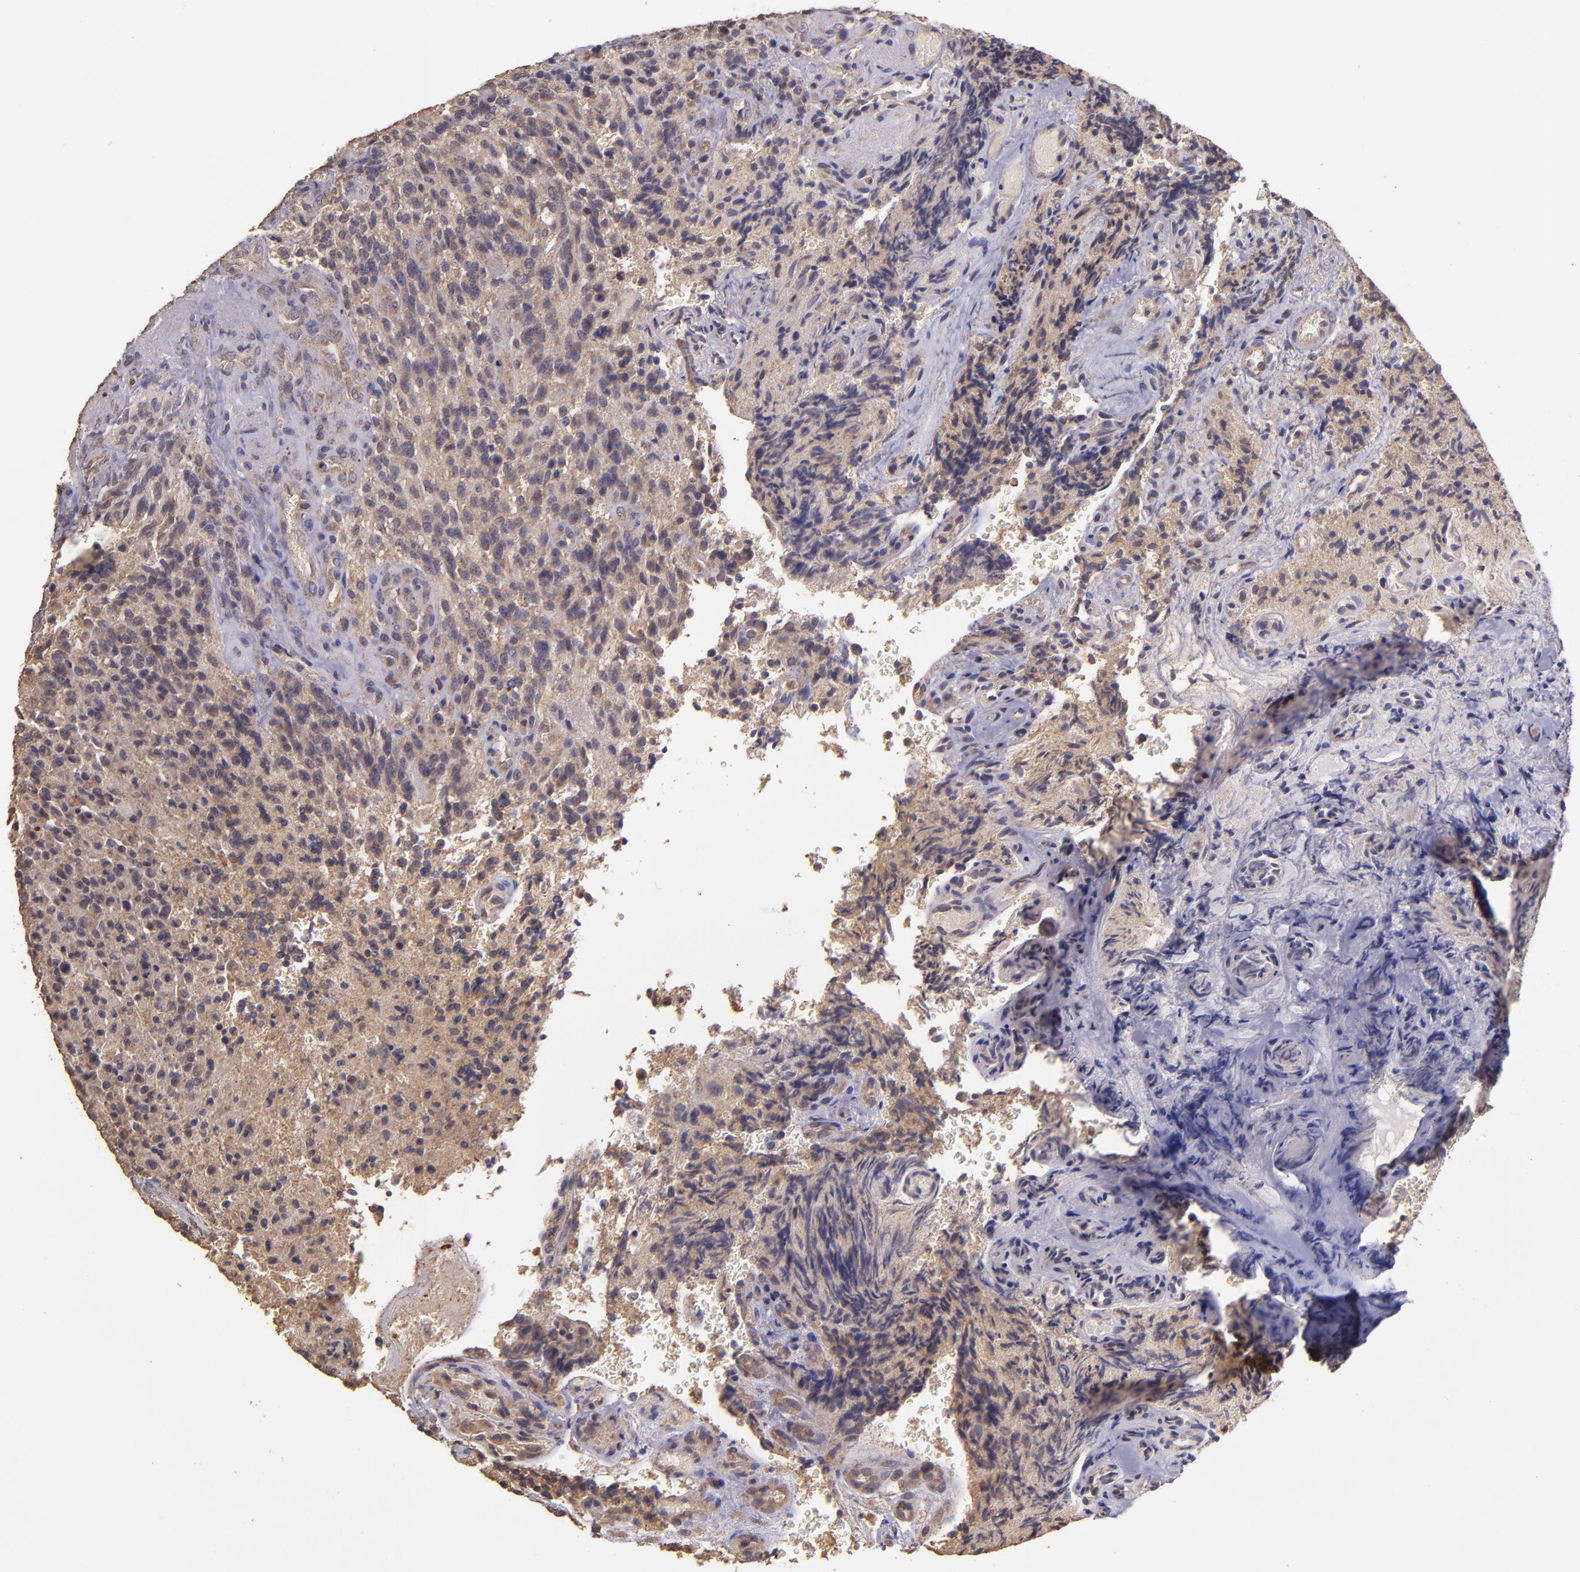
{"staining": {"intensity": "weak", "quantity": ">75%", "location": "cytoplasmic/membranous"}, "tissue": "glioma", "cell_type": "Tumor cells", "image_type": "cancer", "snomed": [{"axis": "morphology", "description": "Normal tissue, NOS"}, {"axis": "morphology", "description": "Glioma, malignant, High grade"}, {"axis": "topography", "description": "Cerebral cortex"}], "caption": "Malignant glioma (high-grade) was stained to show a protein in brown. There is low levels of weak cytoplasmic/membranous positivity in about >75% of tumor cells.", "gene": "HECTD1", "patient": {"sex": "male", "age": 56}}